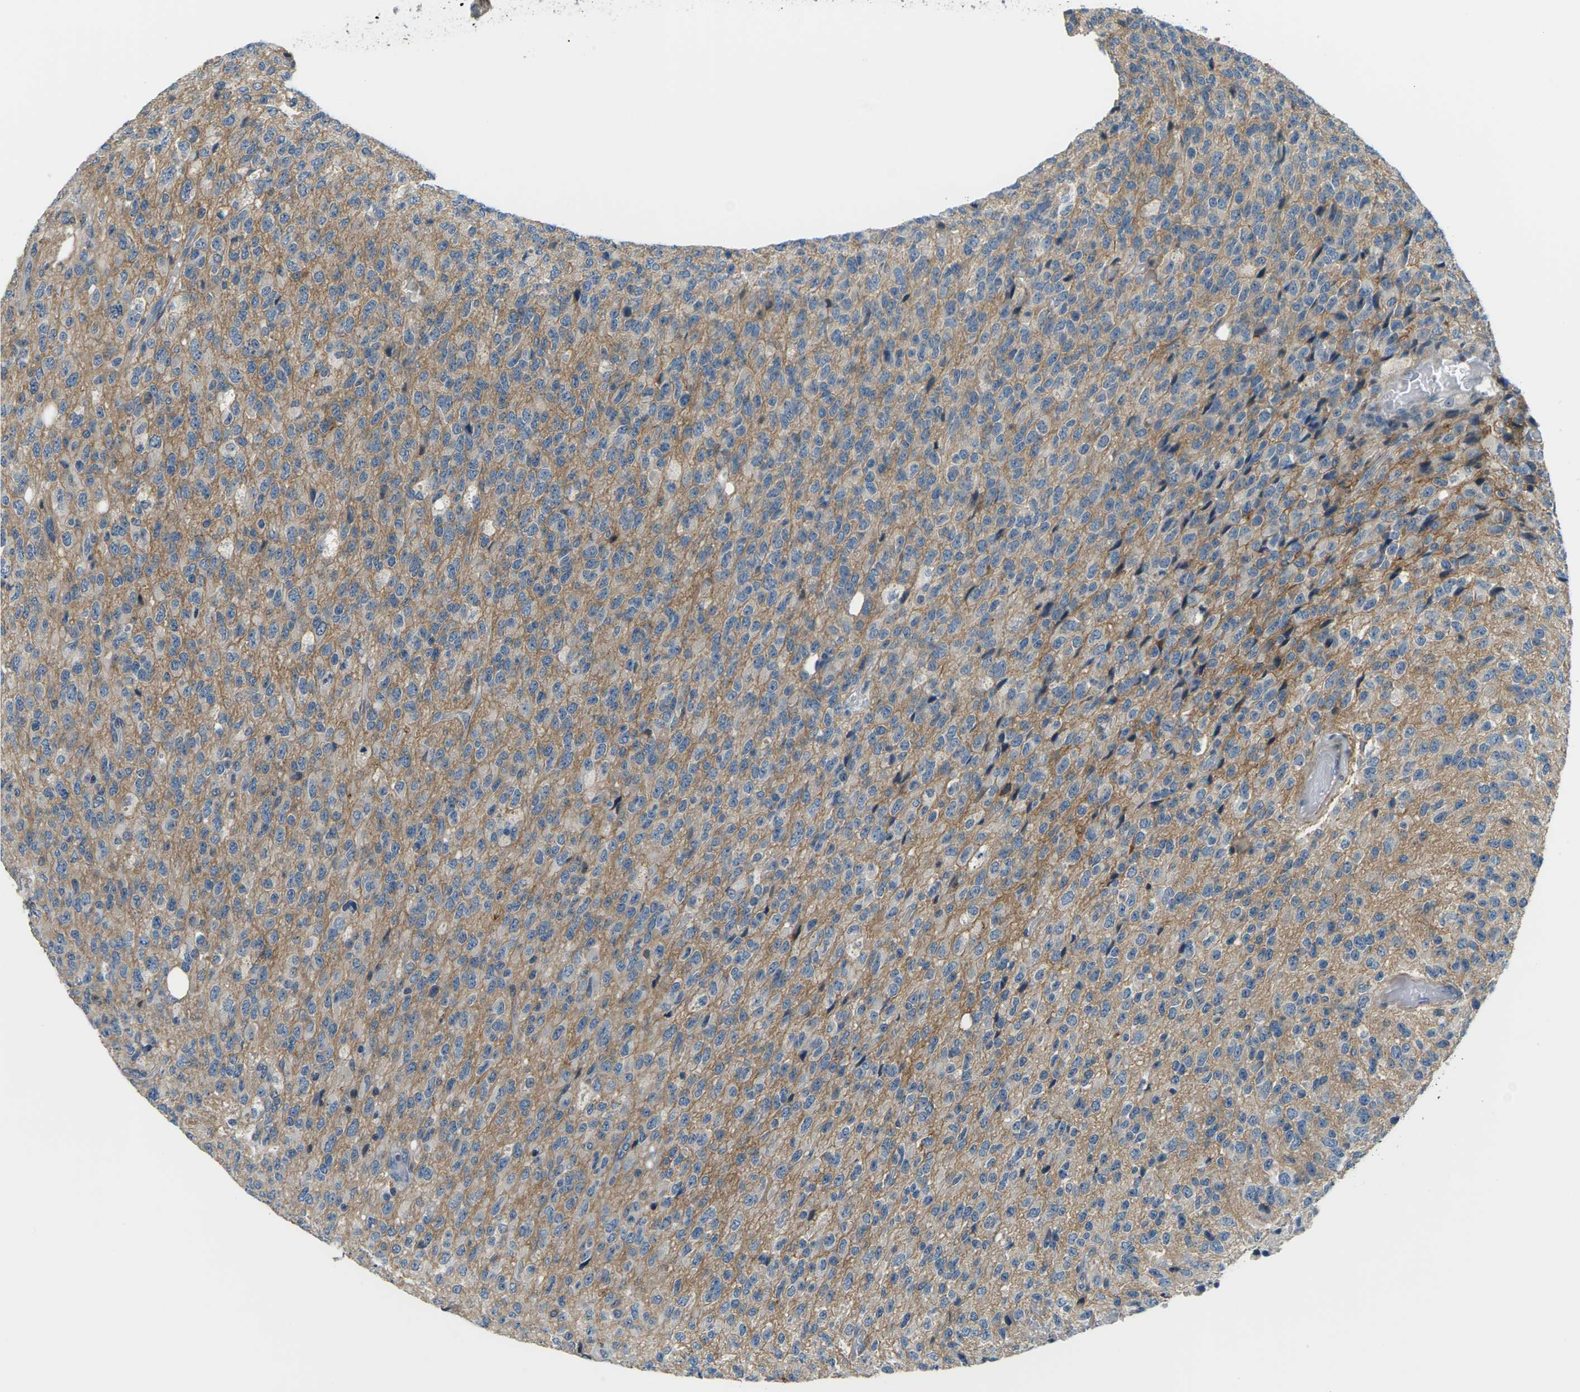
{"staining": {"intensity": "negative", "quantity": "none", "location": "none"}, "tissue": "glioma", "cell_type": "Tumor cells", "image_type": "cancer", "snomed": [{"axis": "morphology", "description": "Glioma, malignant, High grade"}, {"axis": "topography", "description": "pancreas cauda"}], "caption": "Immunohistochemistry image of glioma stained for a protein (brown), which shows no staining in tumor cells. (DAB immunohistochemistry, high magnification).", "gene": "SLC13A3", "patient": {"sex": "male", "age": 60}}